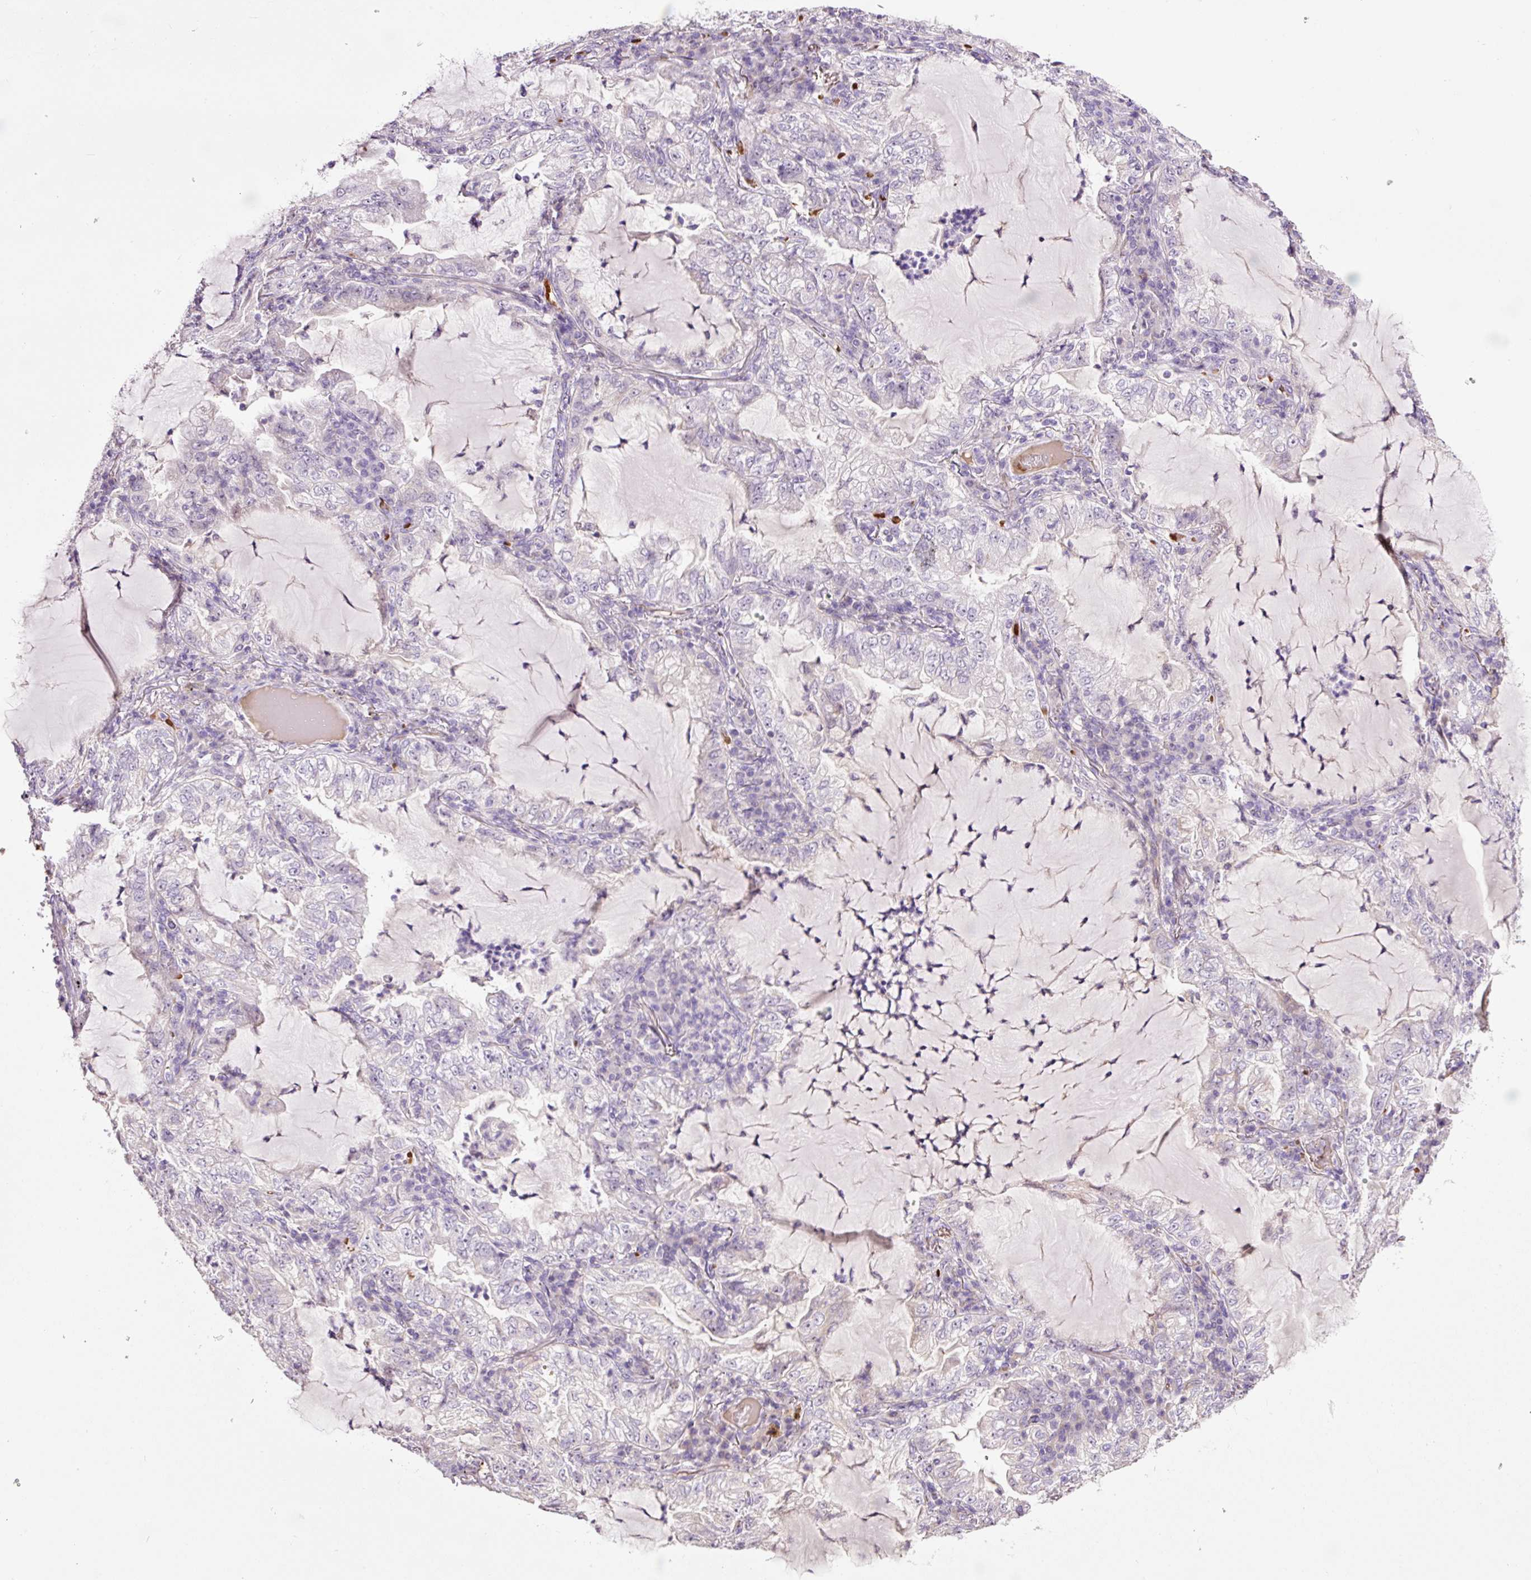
{"staining": {"intensity": "negative", "quantity": "none", "location": "none"}, "tissue": "lung cancer", "cell_type": "Tumor cells", "image_type": "cancer", "snomed": [{"axis": "morphology", "description": "Adenocarcinoma, NOS"}, {"axis": "topography", "description": "Lung"}], "caption": "DAB immunohistochemical staining of human adenocarcinoma (lung) displays no significant staining in tumor cells.", "gene": "TMEM235", "patient": {"sex": "female", "age": 73}}